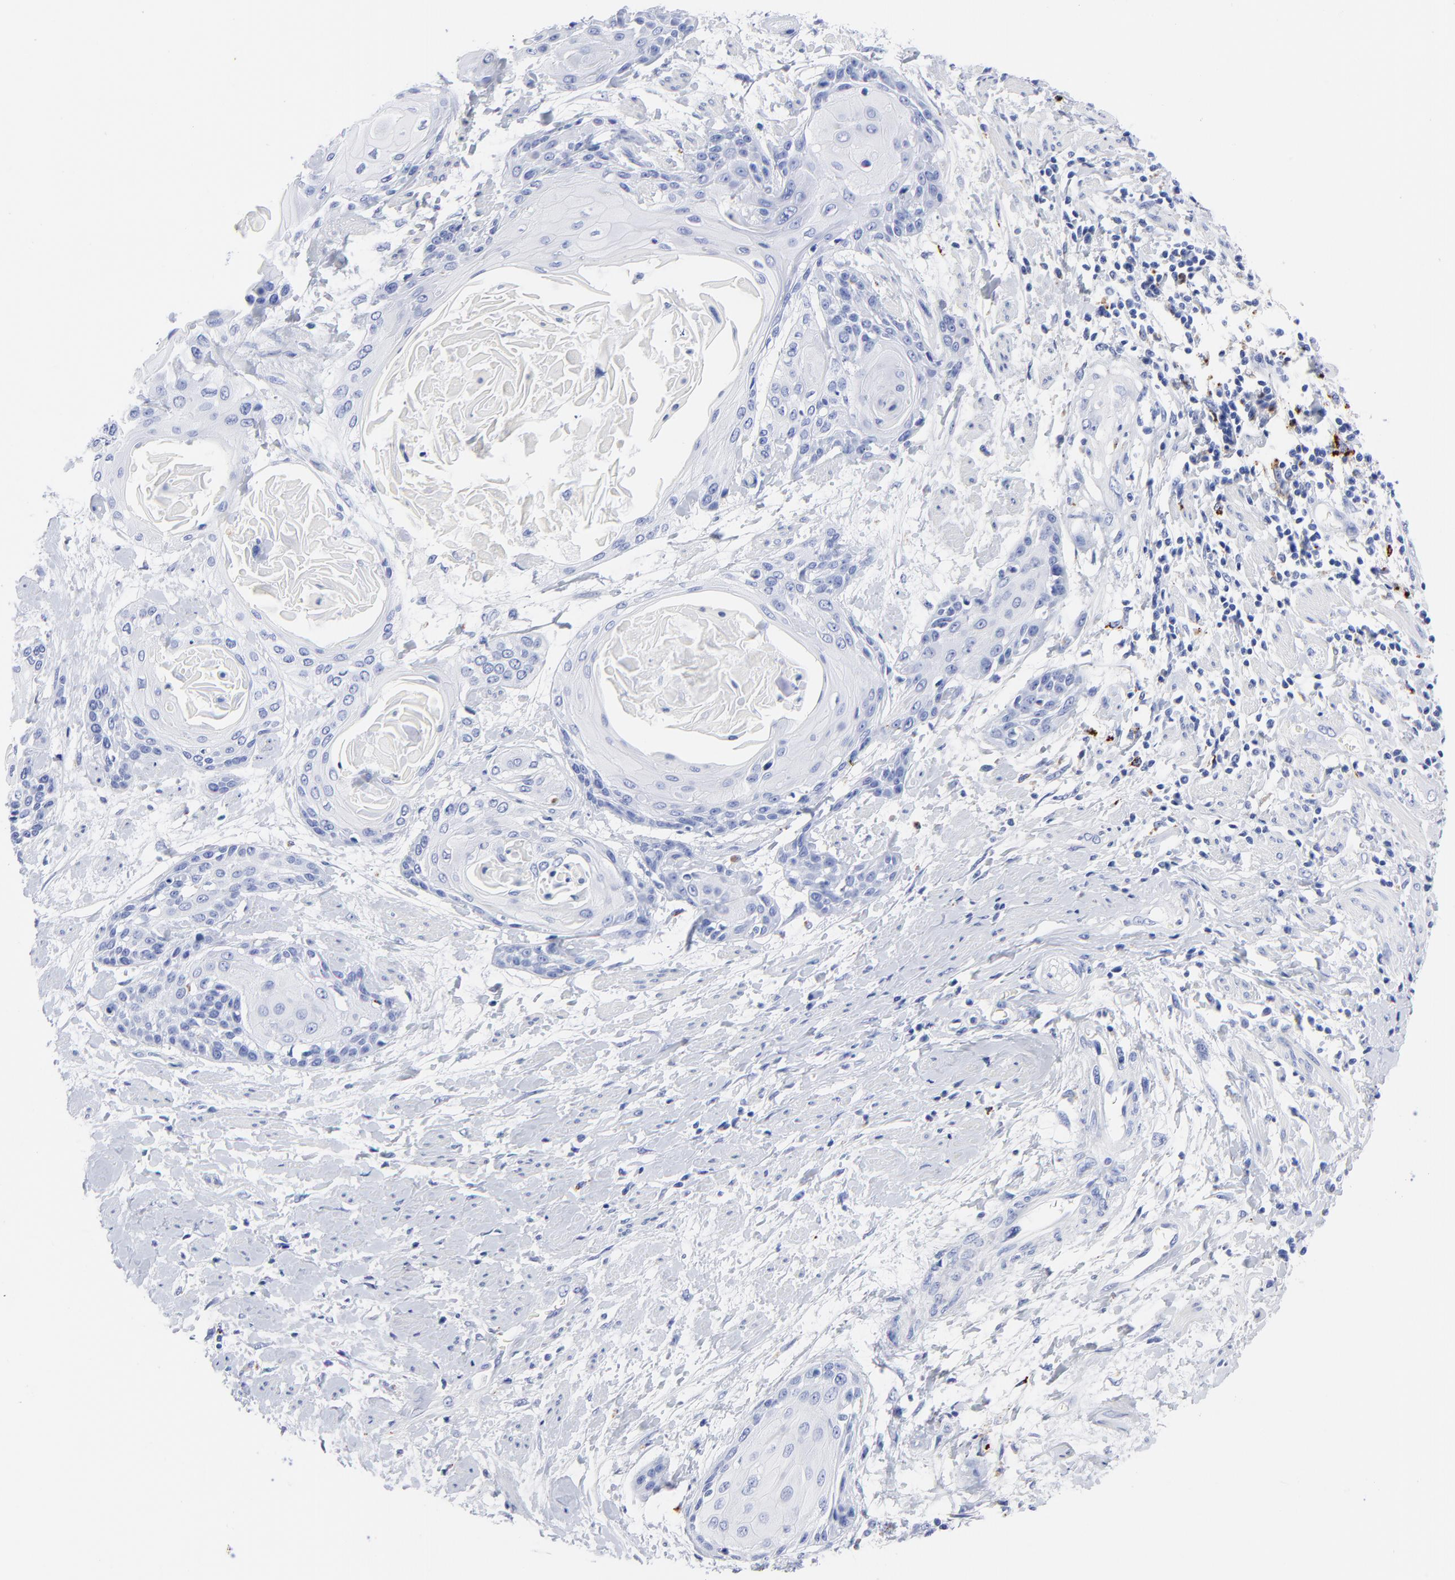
{"staining": {"intensity": "negative", "quantity": "none", "location": "none"}, "tissue": "cervical cancer", "cell_type": "Tumor cells", "image_type": "cancer", "snomed": [{"axis": "morphology", "description": "Squamous cell carcinoma, NOS"}, {"axis": "topography", "description": "Cervix"}], "caption": "Immunohistochemistry (IHC) histopathology image of cervical cancer stained for a protein (brown), which reveals no staining in tumor cells.", "gene": "CPVL", "patient": {"sex": "female", "age": 57}}